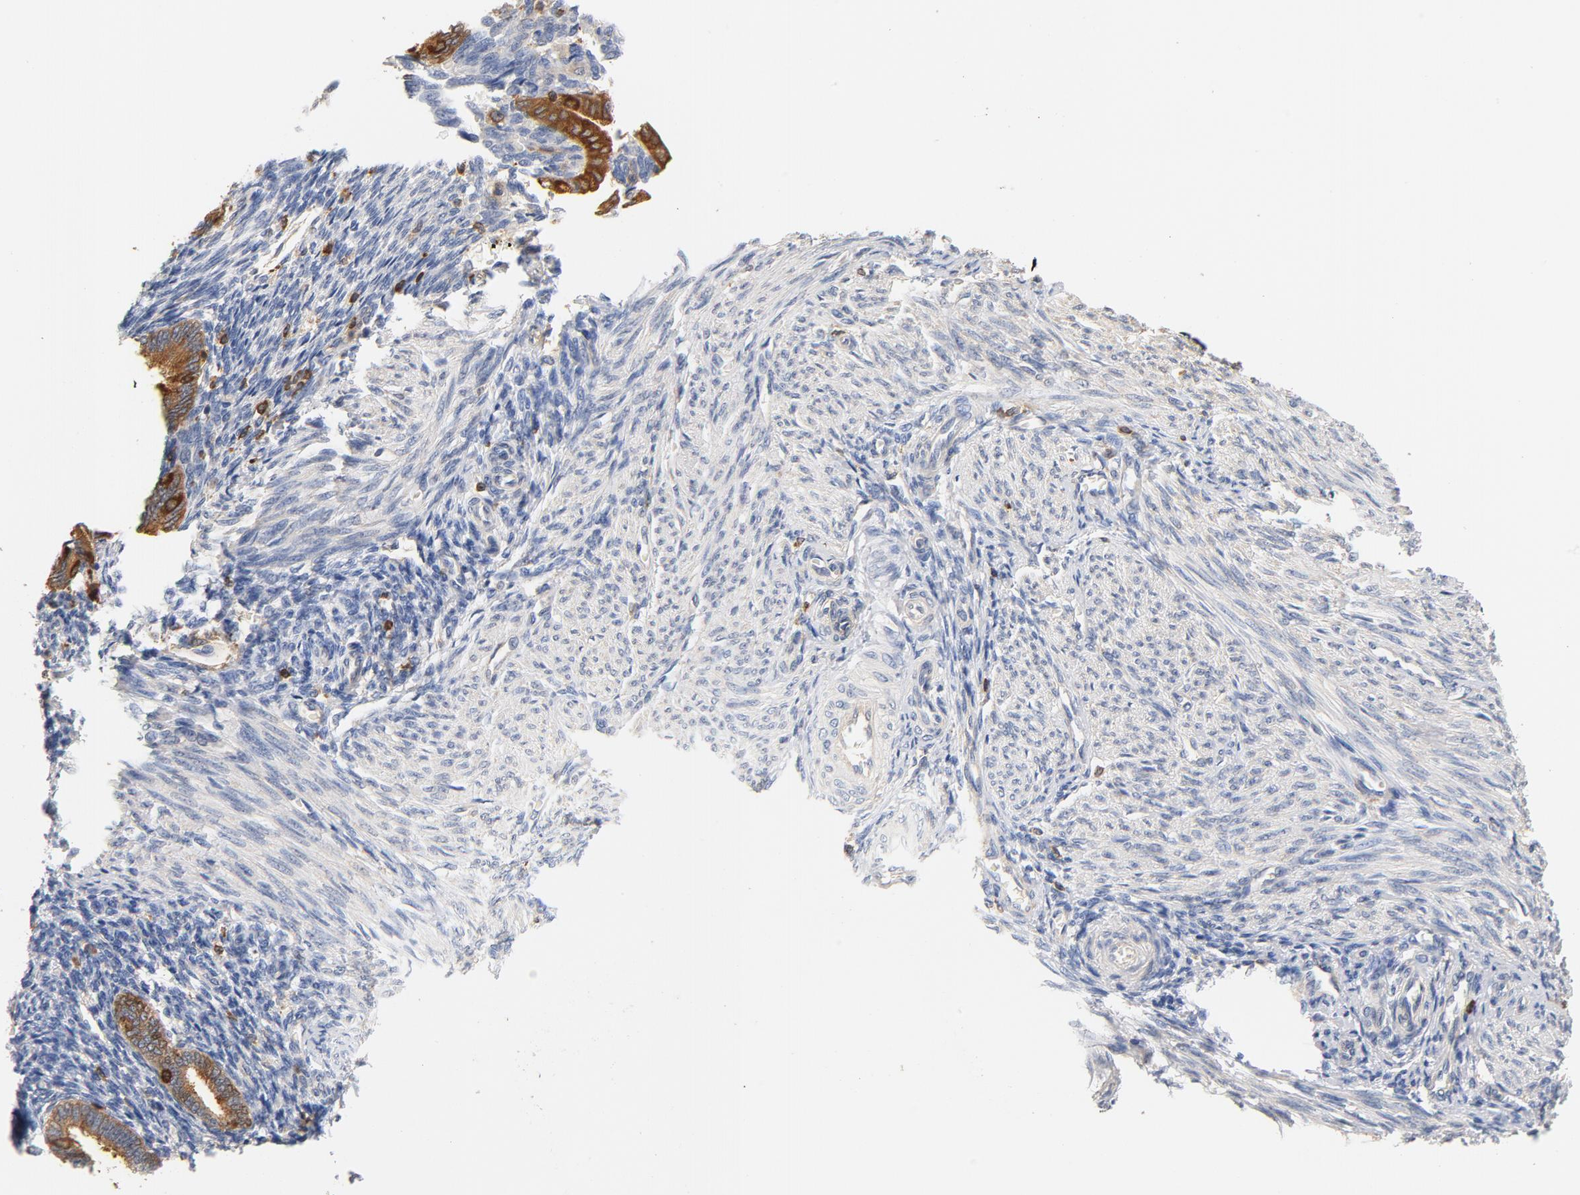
{"staining": {"intensity": "moderate", "quantity": "<25%", "location": "cytoplasmic/membranous"}, "tissue": "endometrium", "cell_type": "Cells in endometrial stroma", "image_type": "normal", "snomed": [{"axis": "morphology", "description": "Normal tissue, NOS"}, {"axis": "topography", "description": "Endometrium"}], "caption": "High-power microscopy captured an immunohistochemistry (IHC) micrograph of unremarkable endometrium, revealing moderate cytoplasmic/membranous positivity in about <25% of cells in endometrial stroma. (brown staining indicates protein expression, while blue staining denotes nuclei).", "gene": "EZR", "patient": {"sex": "female", "age": 27}}